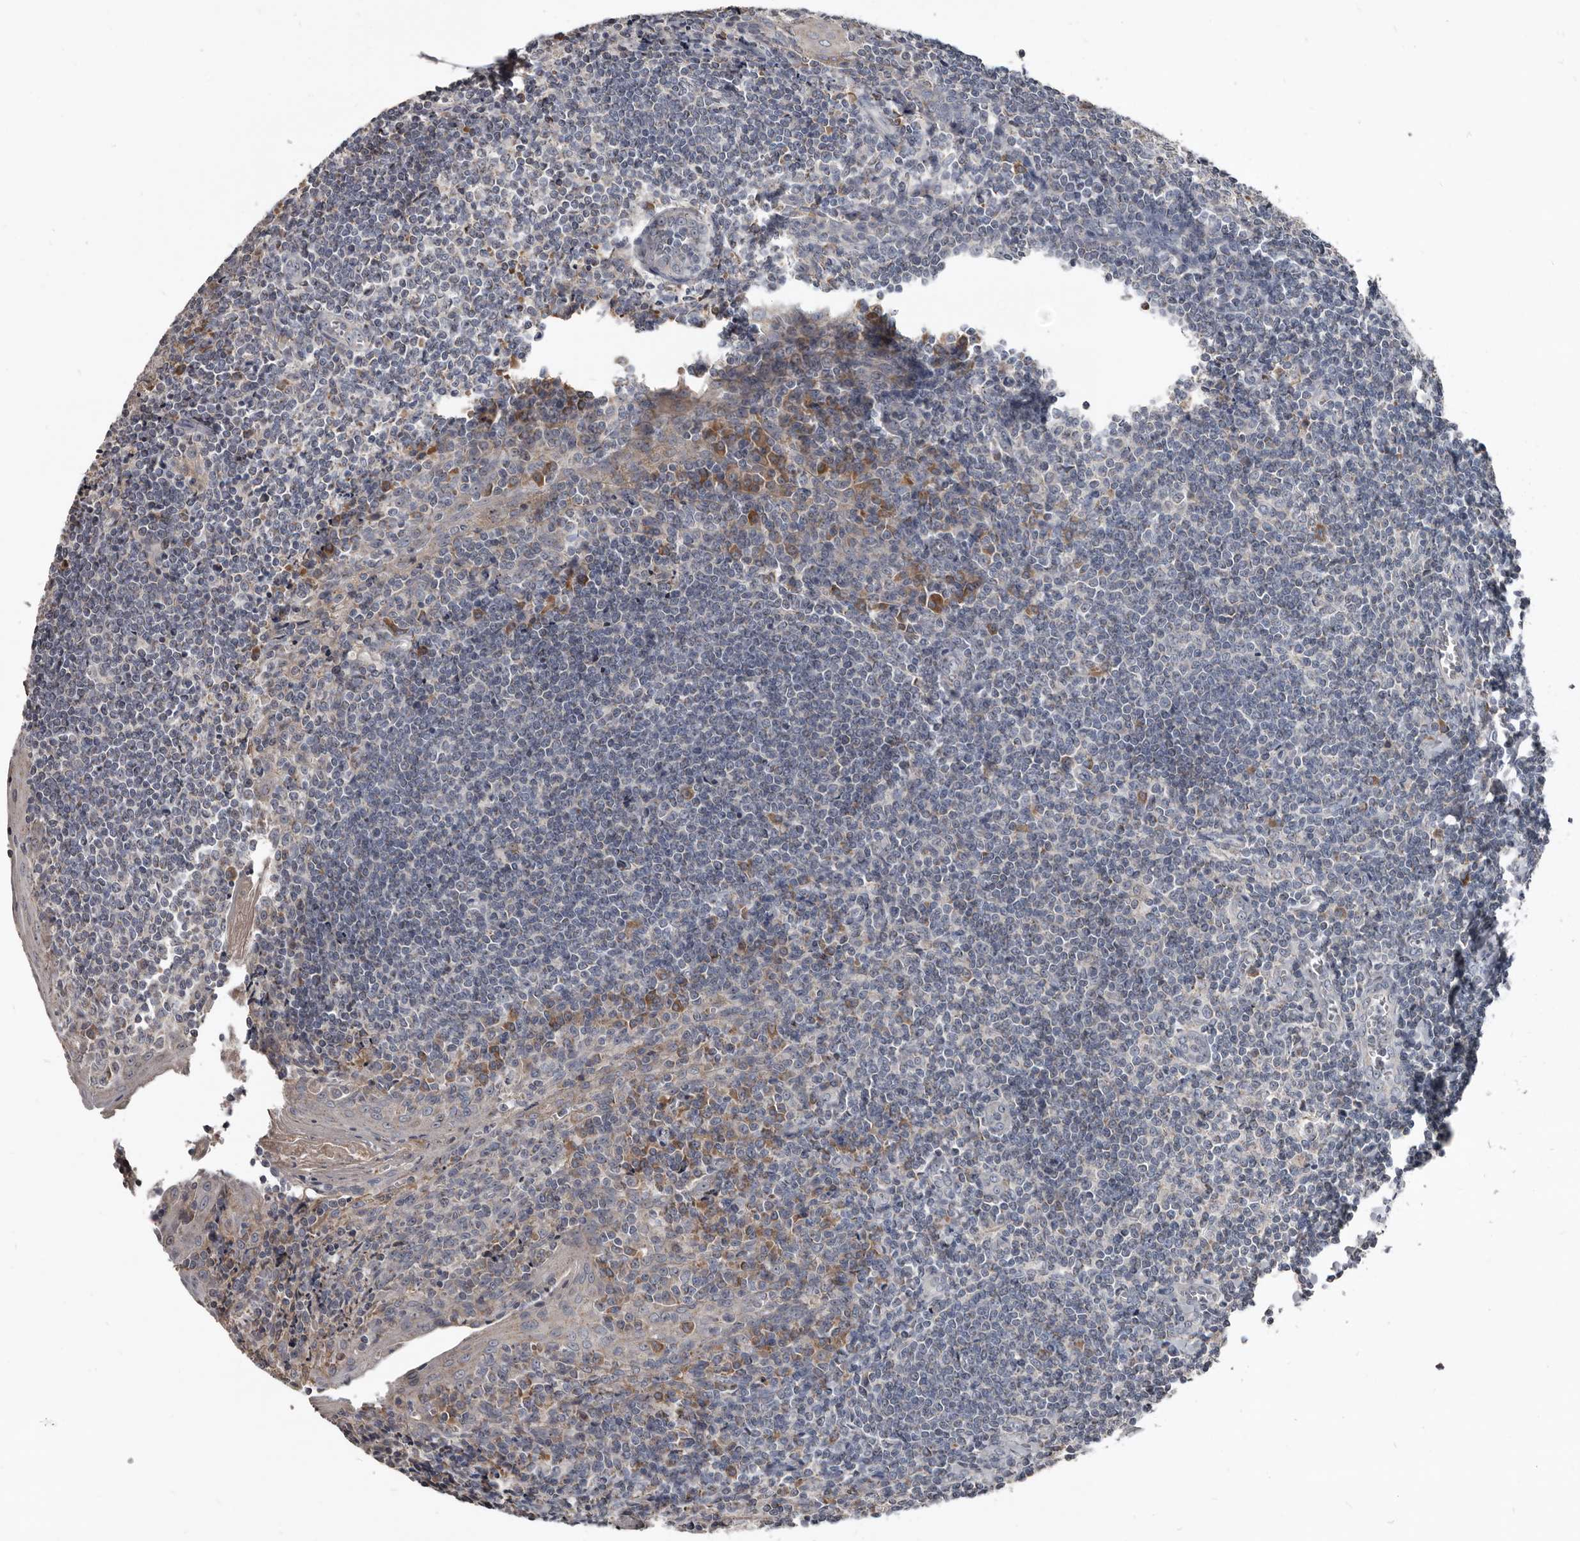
{"staining": {"intensity": "moderate", "quantity": "<25%", "location": "cytoplasmic/membranous"}, "tissue": "tonsil", "cell_type": "Germinal center cells", "image_type": "normal", "snomed": [{"axis": "morphology", "description": "Normal tissue, NOS"}, {"axis": "topography", "description": "Tonsil"}], "caption": "A high-resolution image shows immunohistochemistry (IHC) staining of normal tonsil, which exhibits moderate cytoplasmic/membranous staining in approximately <25% of germinal center cells.", "gene": "GREB1", "patient": {"sex": "male", "age": 27}}